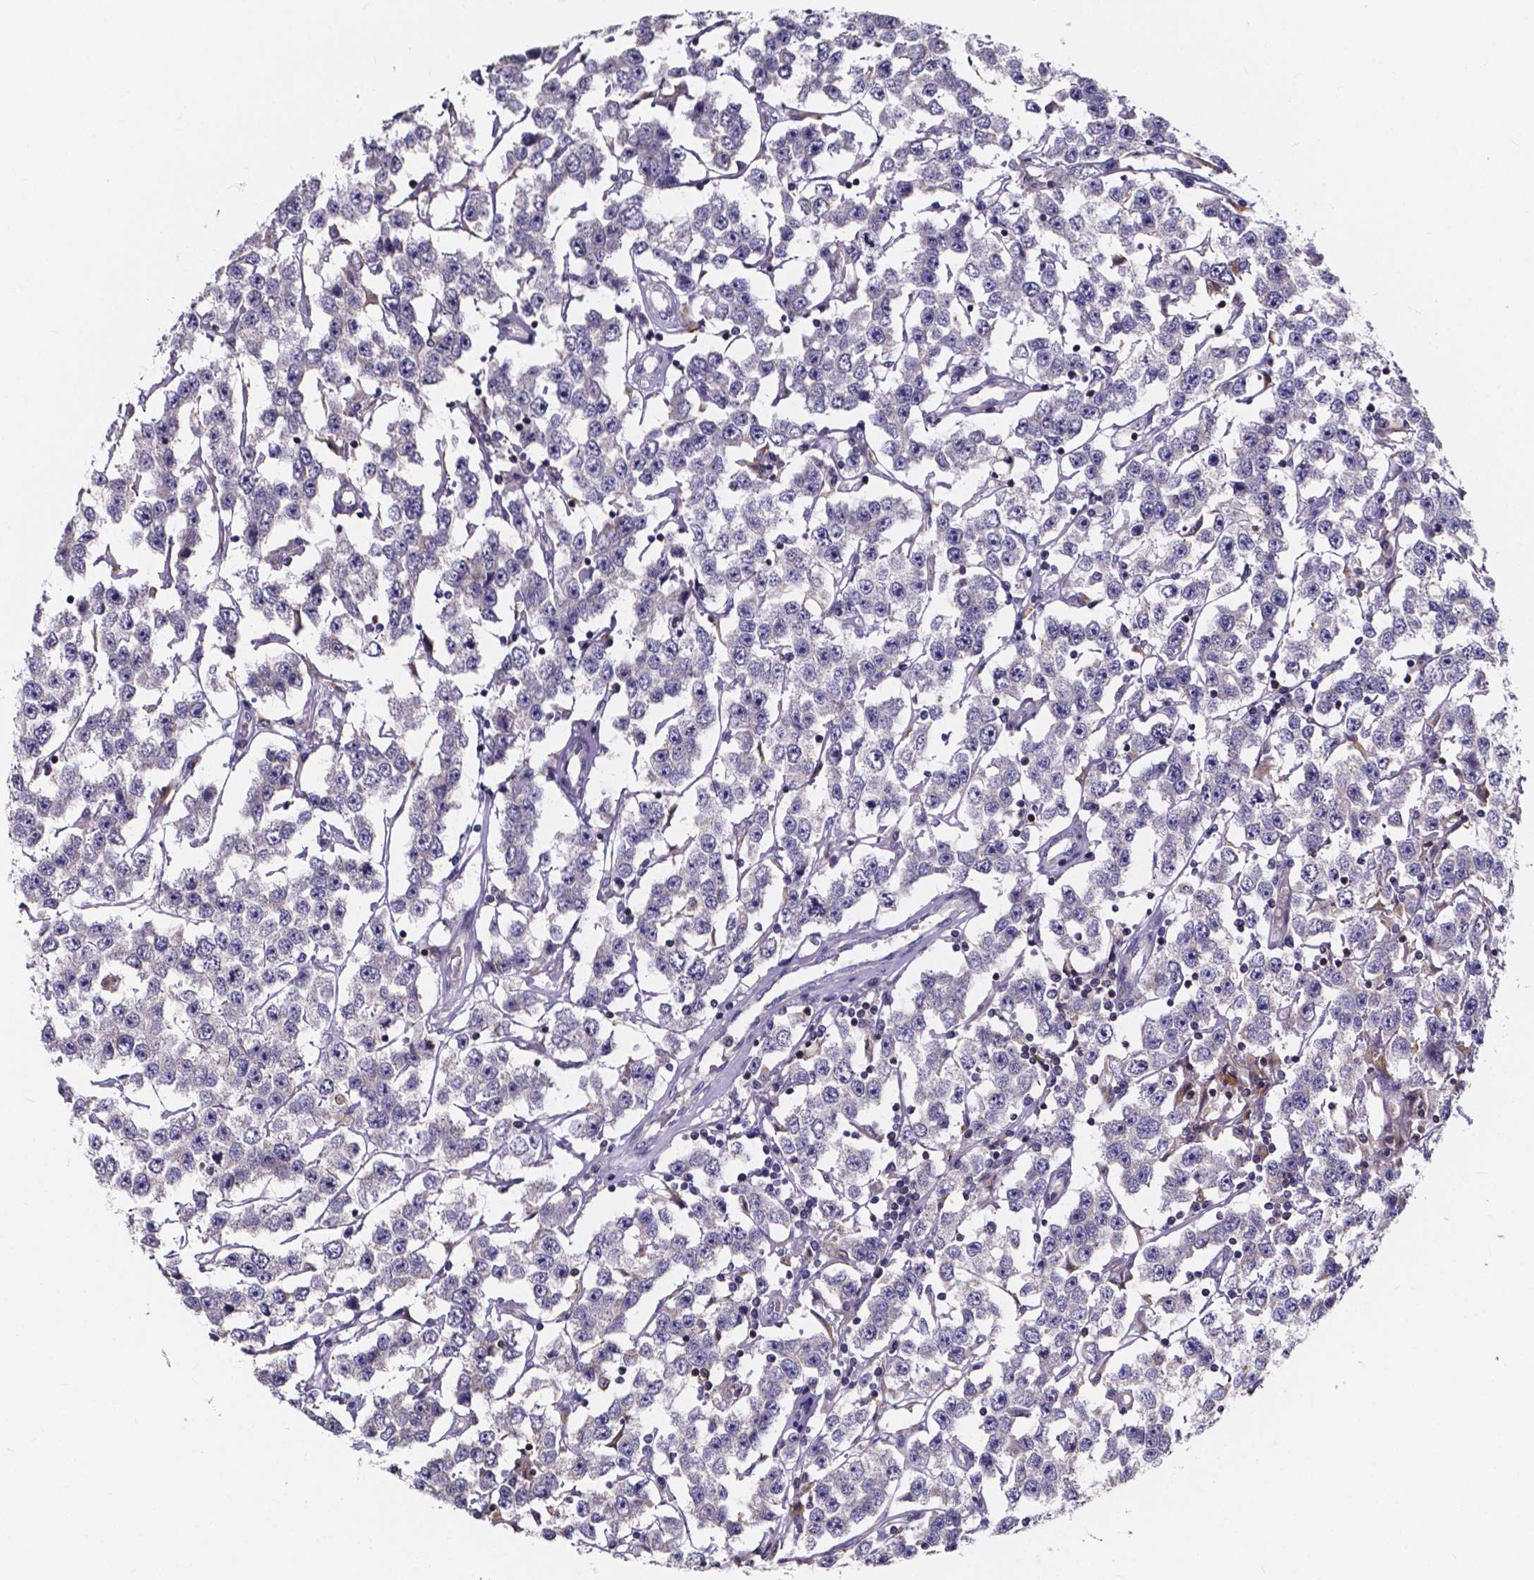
{"staining": {"intensity": "negative", "quantity": "none", "location": "none"}, "tissue": "testis cancer", "cell_type": "Tumor cells", "image_type": "cancer", "snomed": [{"axis": "morphology", "description": "Seminoma, NOS"}, {"axis": "topography", "description": "Testis"}], "caption": "Photomicrograph shows no significant protein staining in tumor cells of testis cancer (seminoma).", "gene": "THEMIS", "patient": {"sex": "male", "age": 52}}